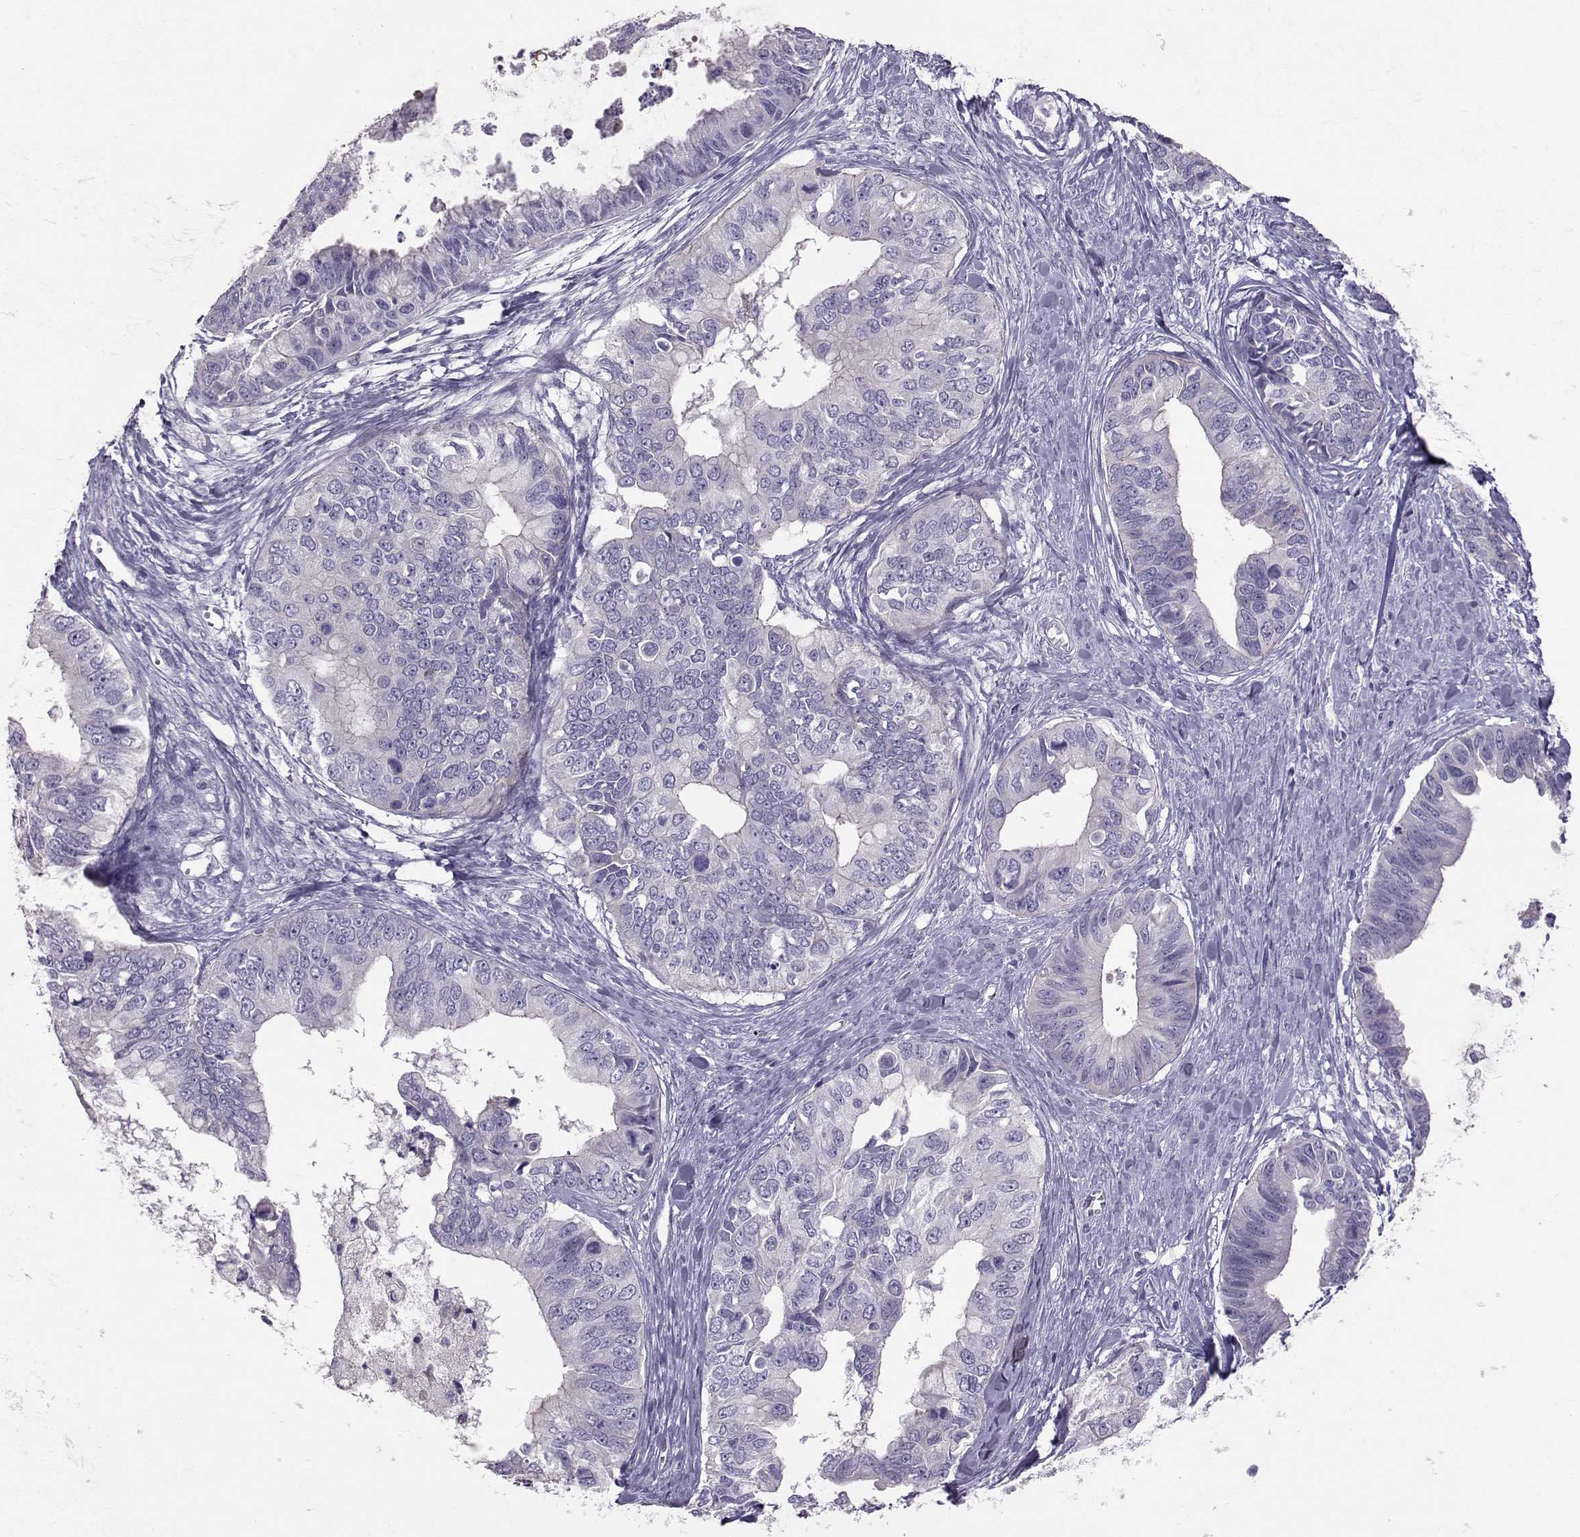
{"staining": {"intensity": "negative", "quantity": "none", "location": "none"}, "tissue": "ovarian cancer", "cell_type": "Tumor cells", "image_type": "cancer", "snomed": [{"axis": "morphology", "description": "Cystadenocarcinoma, mucinous, NOS"}, {"axis": "topography", "description": "Ovary"}], "caption": "Protein analysis of ovarian cancer (mucinous cystadenocarcinoma) displays no significant staining in tumor cells.", "gene": "DNAAF1", "patient": {"sex": "female", "age": 76}}